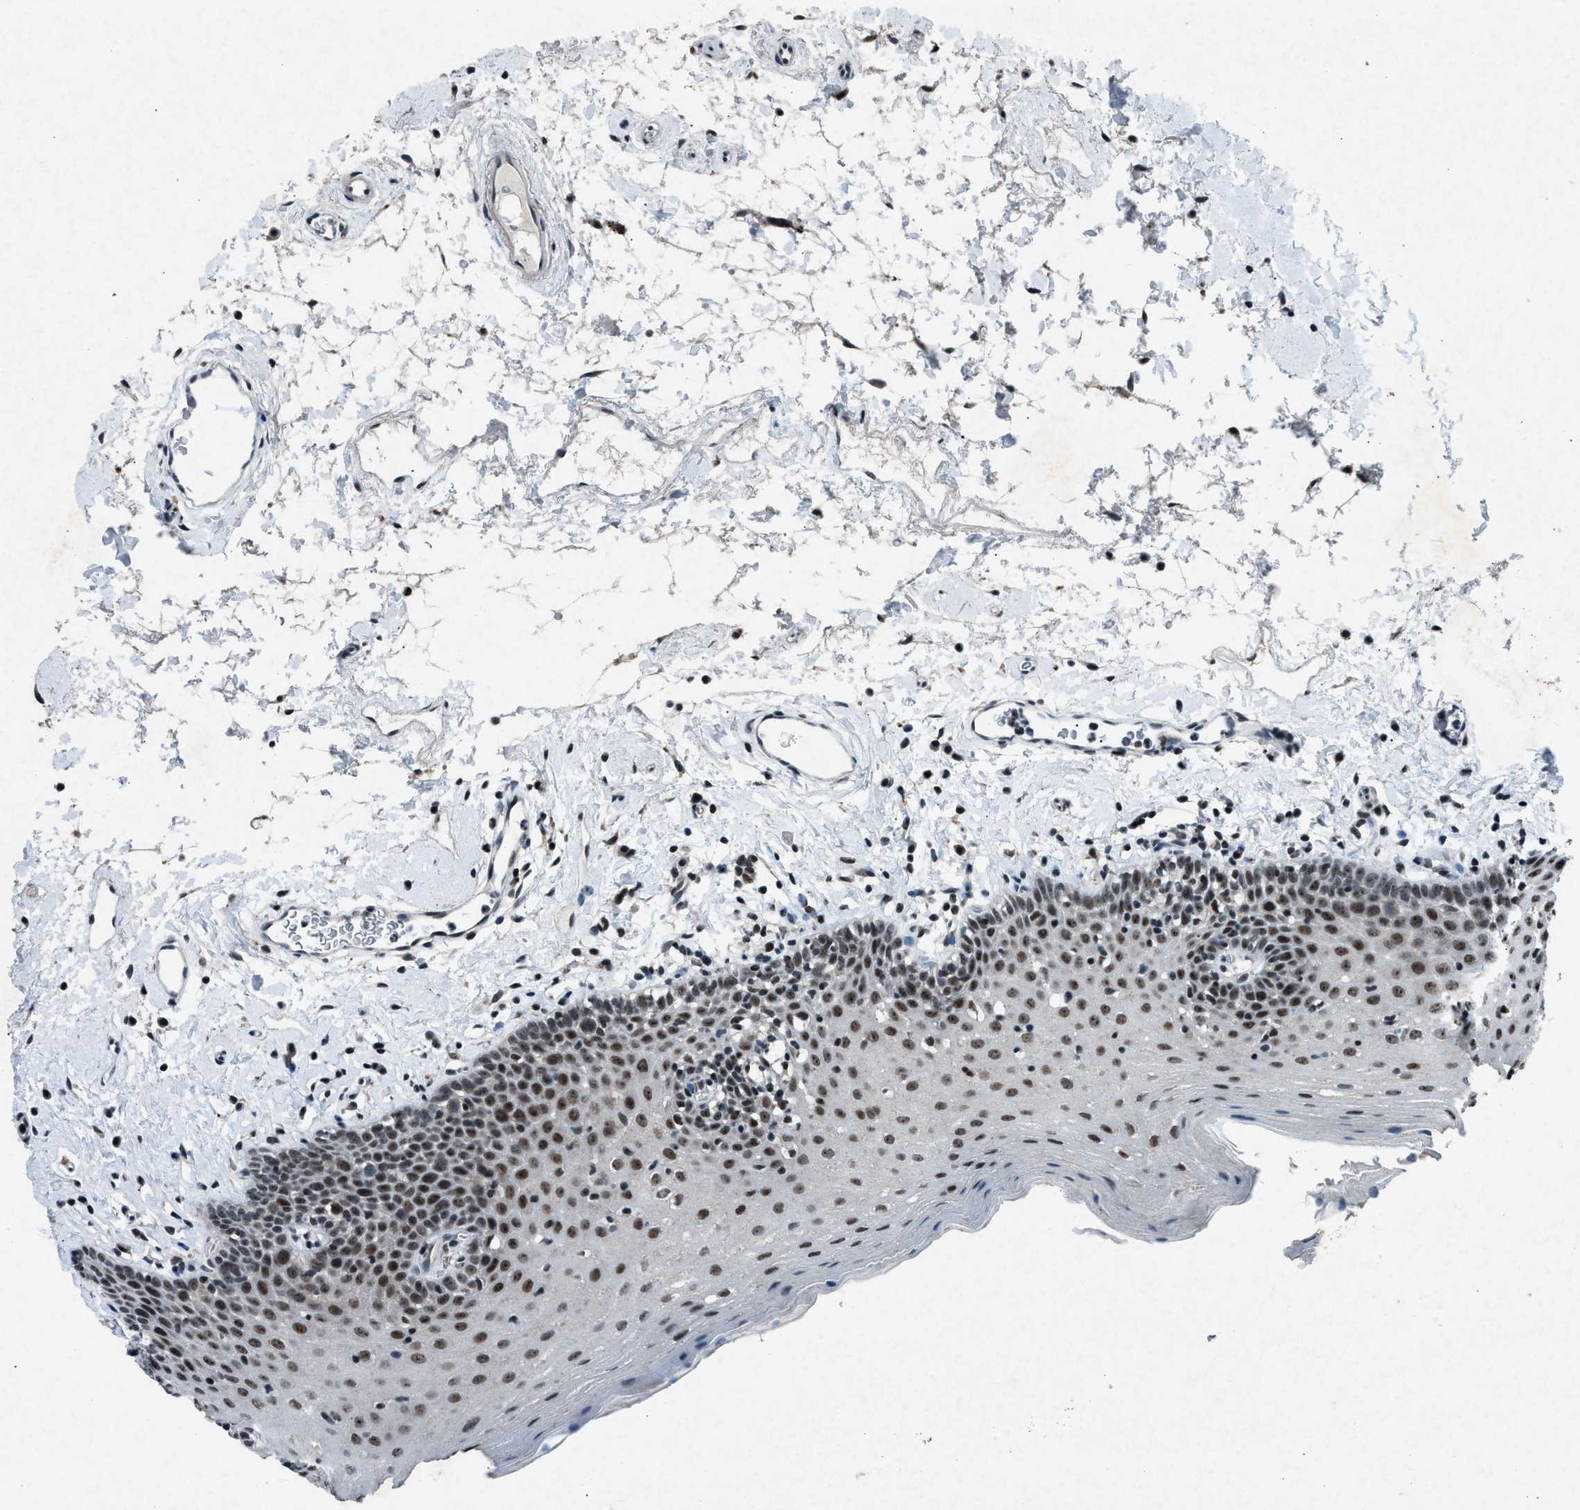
{"staining": {"intensity": "moderate", "quantity": ">75%", "location": "nuclear"}, "tissue": "oral mucosa", "cell_type": "Squamous epithelial cells", "image_type": "normal", "snomed": [{"axis": "morphology", "description": "Normal tissue, NOS"}, {"axis": "topography", "description": "Oral tissue"}], "caption": "Protein expression analysis of unremarkable human oral mucosa reveals moderate nuclear positivity in about >75% of squamous epithelial cells. (Brightfield microscopy of DAB IHC at high magnification).", "gene": "ADCY1", "patient": {"sex": "male", "age": 66}}